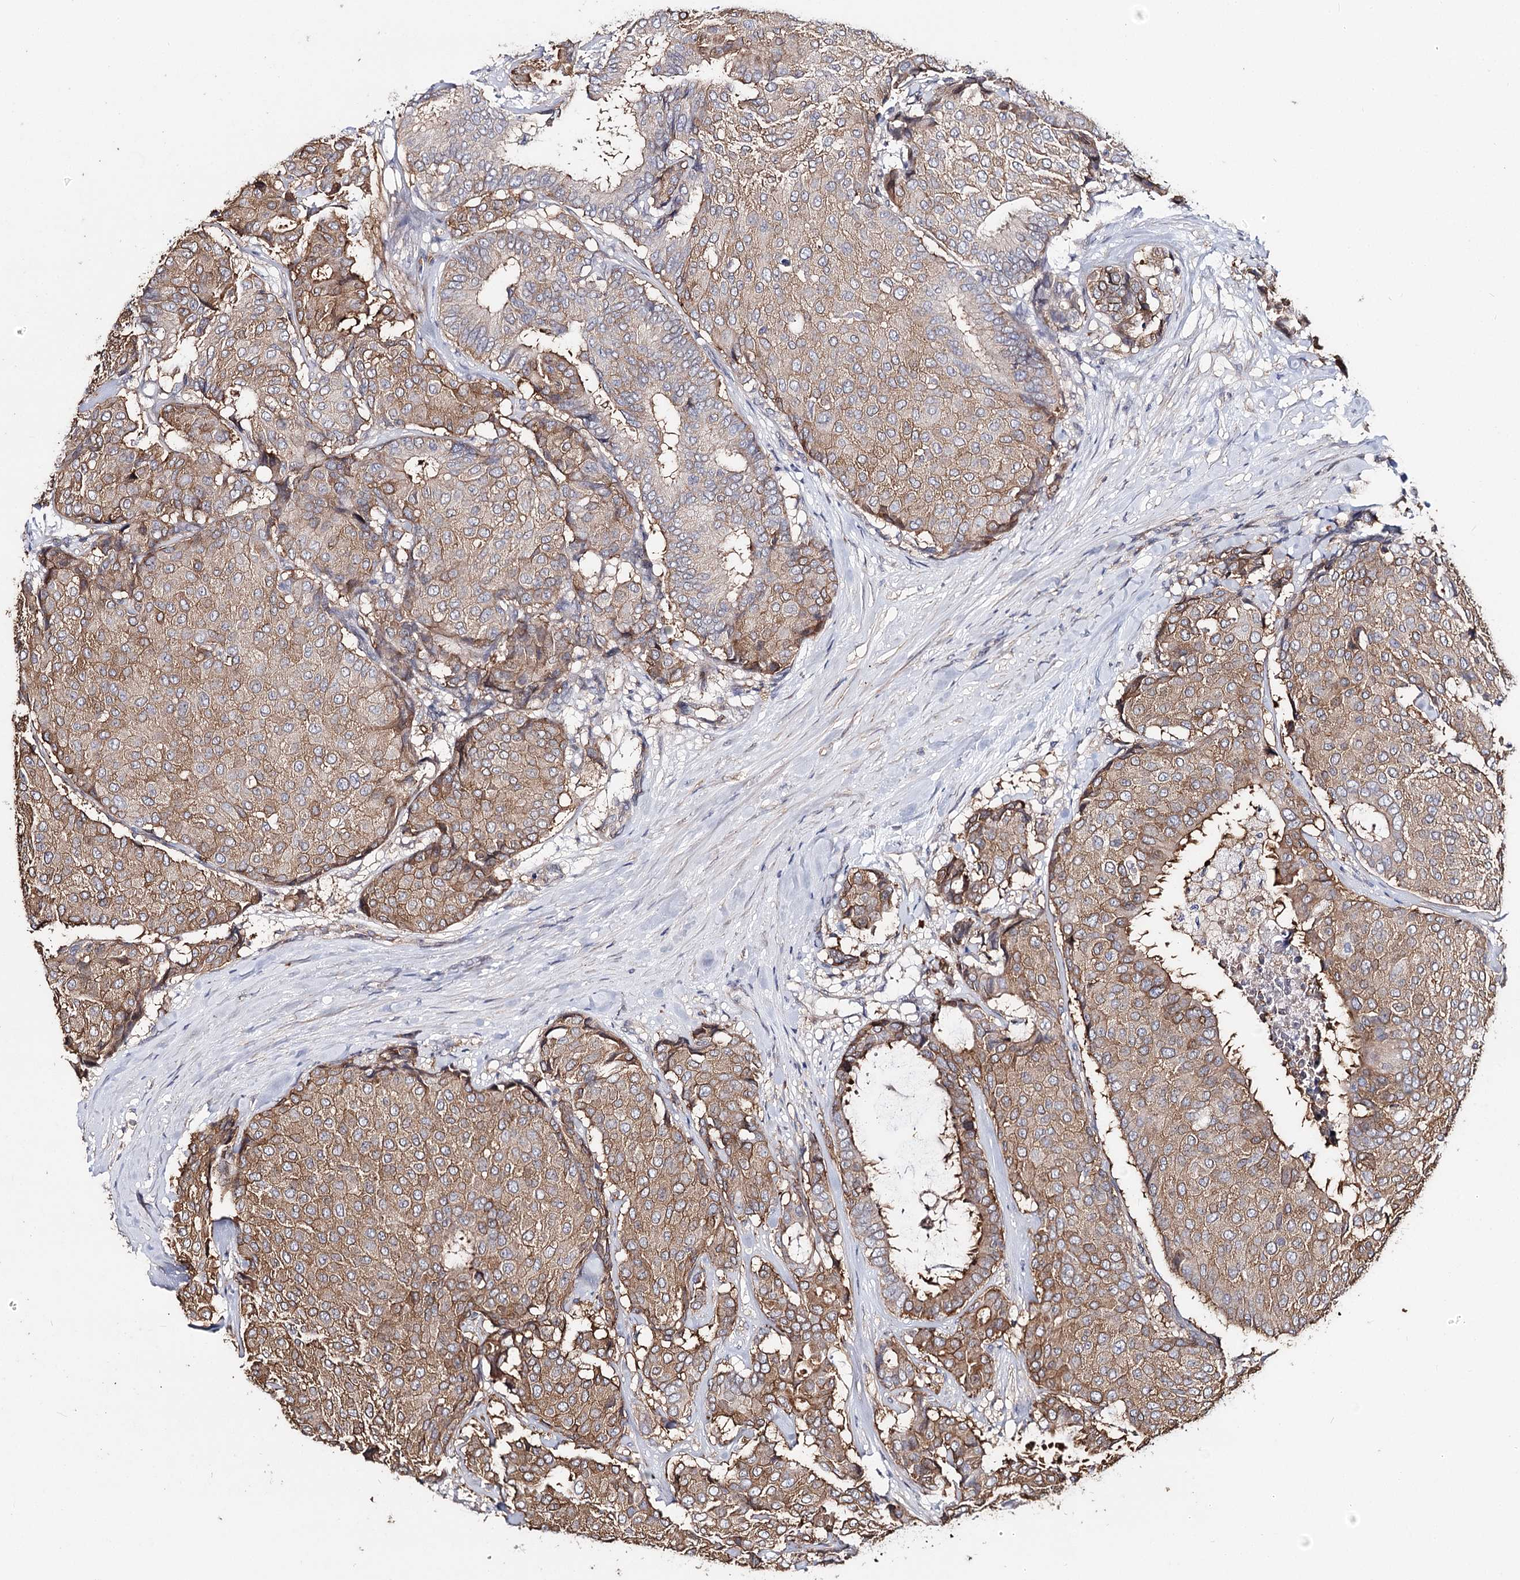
{"staining": {"intensity": "moderate", "quantity": ">75%", "location": "cytoplasmic/membranous"}, "tissue": "breast cancer", "cell_type": "Tumor cells", "image_type": "cancer", "snomed": [{"axis": "morphology", "description": "Duct carcinoma"}, {"axis": "topography", "description": "Breast"}], "caption": "Brown immunohistochemical staining in breast invasive ductal carcinoma reveals moderate cytoplasmic/membranous staining in about >75% of tumor cells. (IHC, brightfield microscopy, high magnification).", "gene": "TMEM218", "patient": {"sex": "female", "age": 75}}